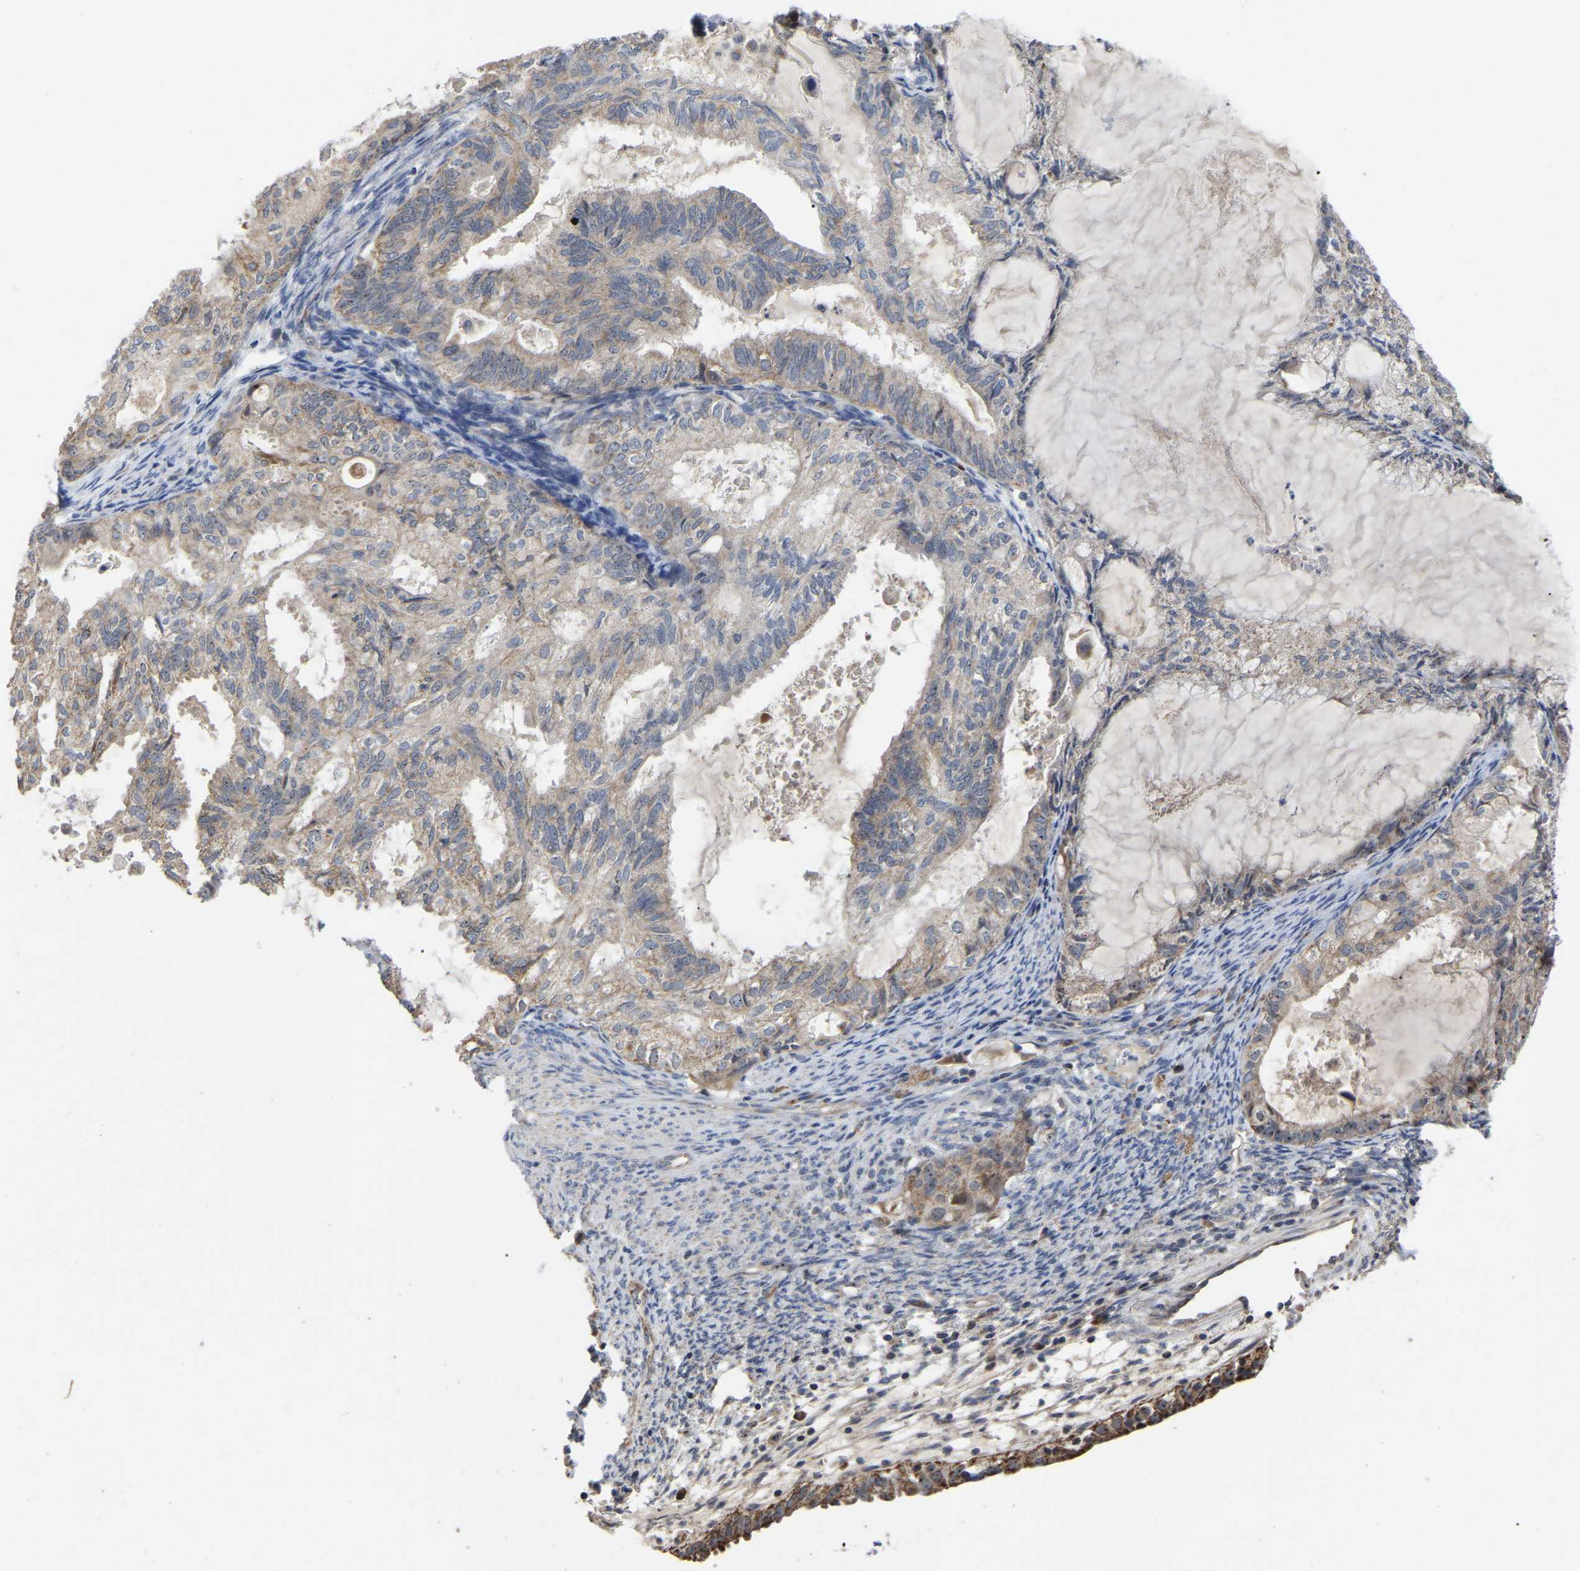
{"staining": {"intensity": "weak", "quantity": ">75%", "location": "cytoplasmic/membranous"}, "tissue": "cervical cancer", "cell_type": "Tumor cells", "image_type": "cancer", "snomed": [{"axis": "morphology", "description": "Normal tissue, NOS"}, {"axis": "morphology", "description": "Adenocarcinoma, NOS"}, {"axis": "topography", "description": "Cervix"}, {"axis": "topography", "description": "Endometrium"}], "caption": "Immunohistochemical staining of cervical cancer exhibits low levels of weak cytoplasmic/membranous protein expression in approximately >75% of tumor cells.", "gene": "NOP53", "patient": {"sex": "female", "age": 86}}